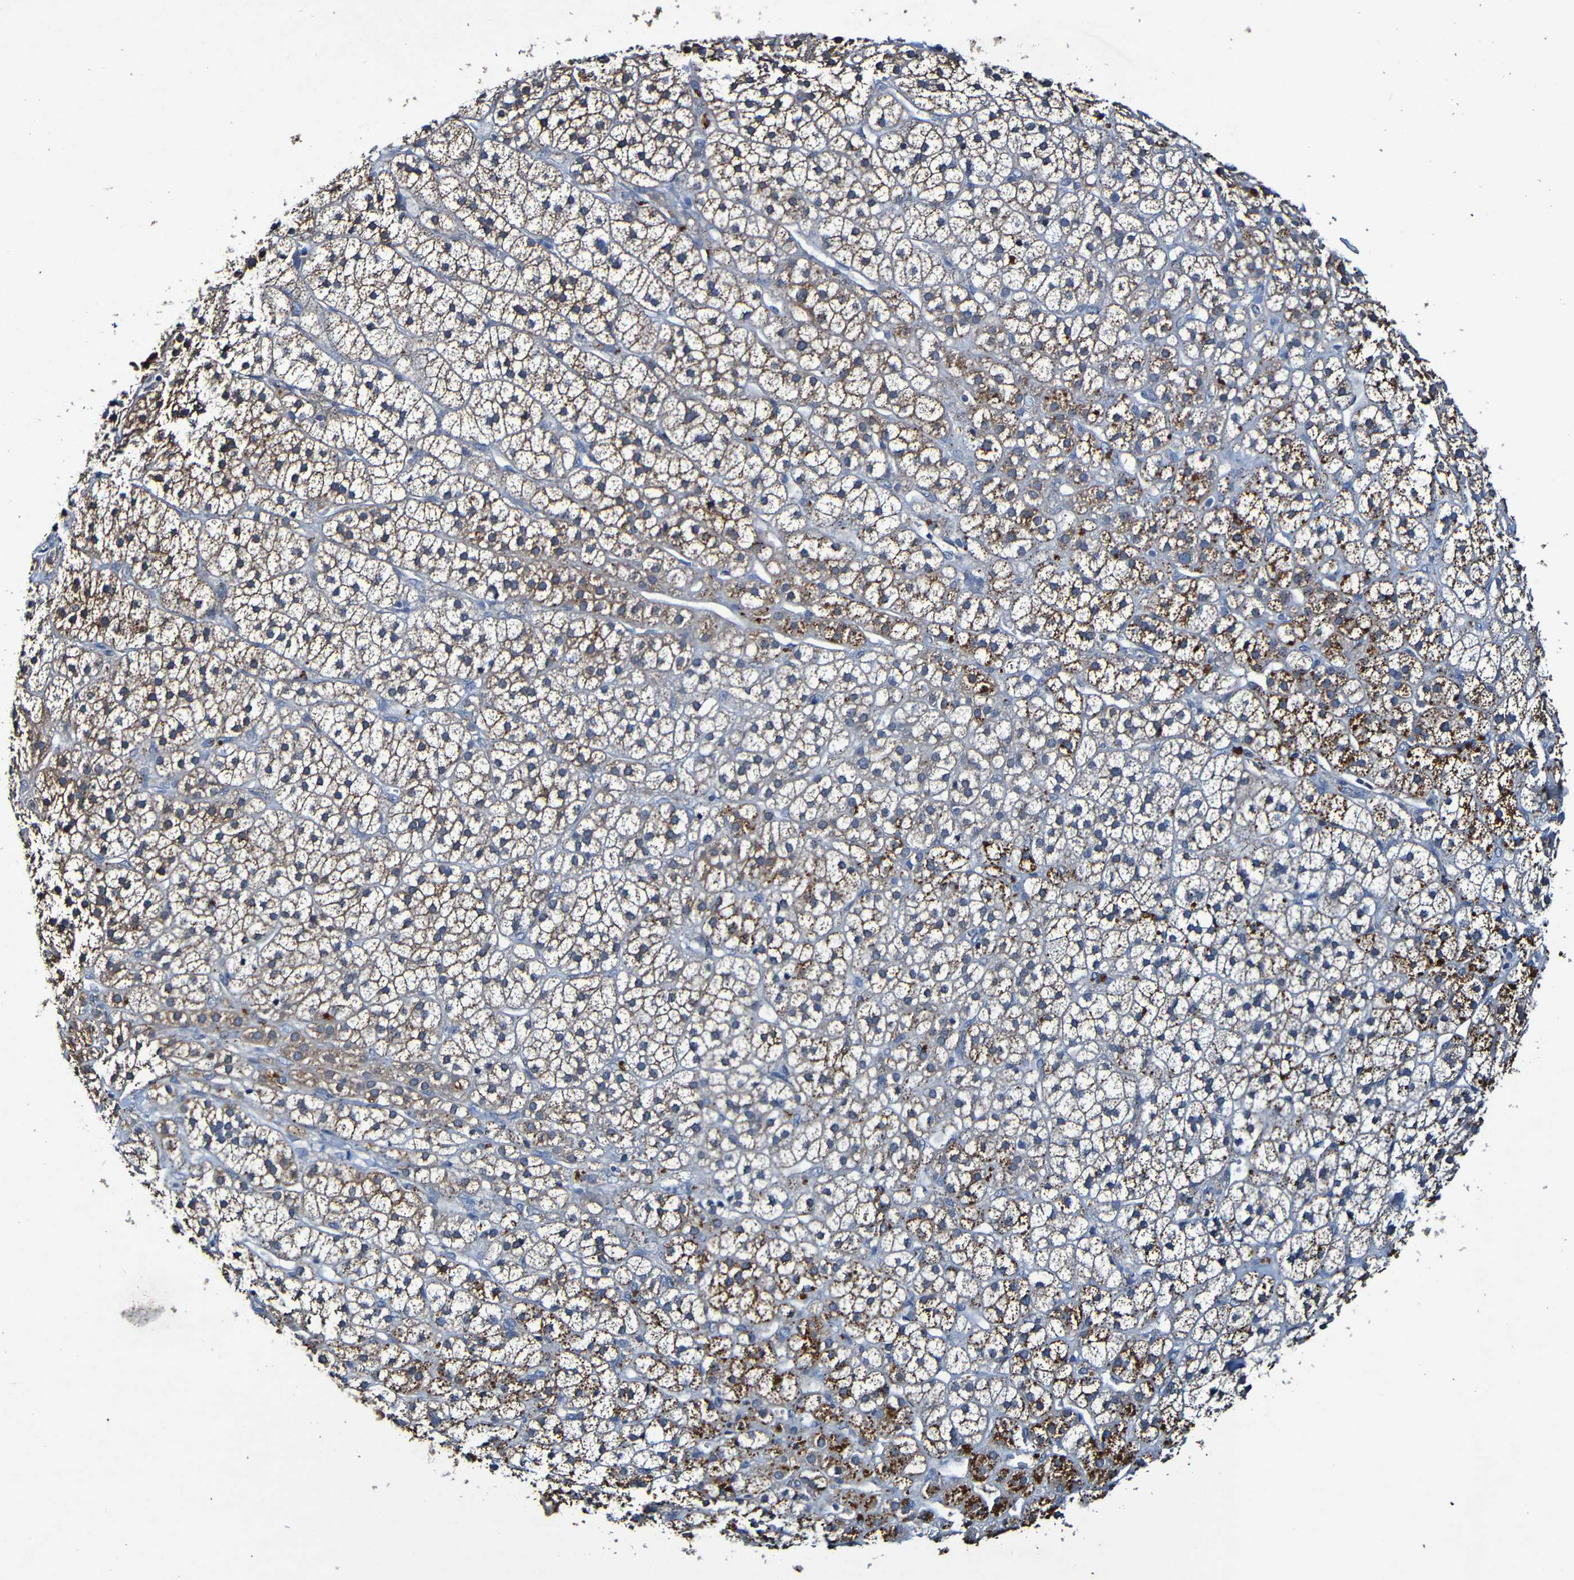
{"staining": {"intensity": "moderate", "quantity": "25%-75%", "location": "cytoplasmic/membranous"}, "tissue": "adrenal gland", "cell_type": "Glandular cells", "image_type": "normal", "snomed": [{"axis": "morphology", "description": "Normal tissue, NOS"}, {"axis": "topography", "description": "Adrenal gland"}], "caption": "Adrenal gland was stained to show a protein in brown. There is medium levels of moderate cytoplasmic/membranous expression in approximately 25%-75% of glandular cells. The staining was performed using DAB (3,3'-diaminobenzidine), with brown indicating positive protein expression. Nuclei are stained blue with hematoxylin.", "gene": "LRRC70", "patient": {"sex": "male", "age": 56}}